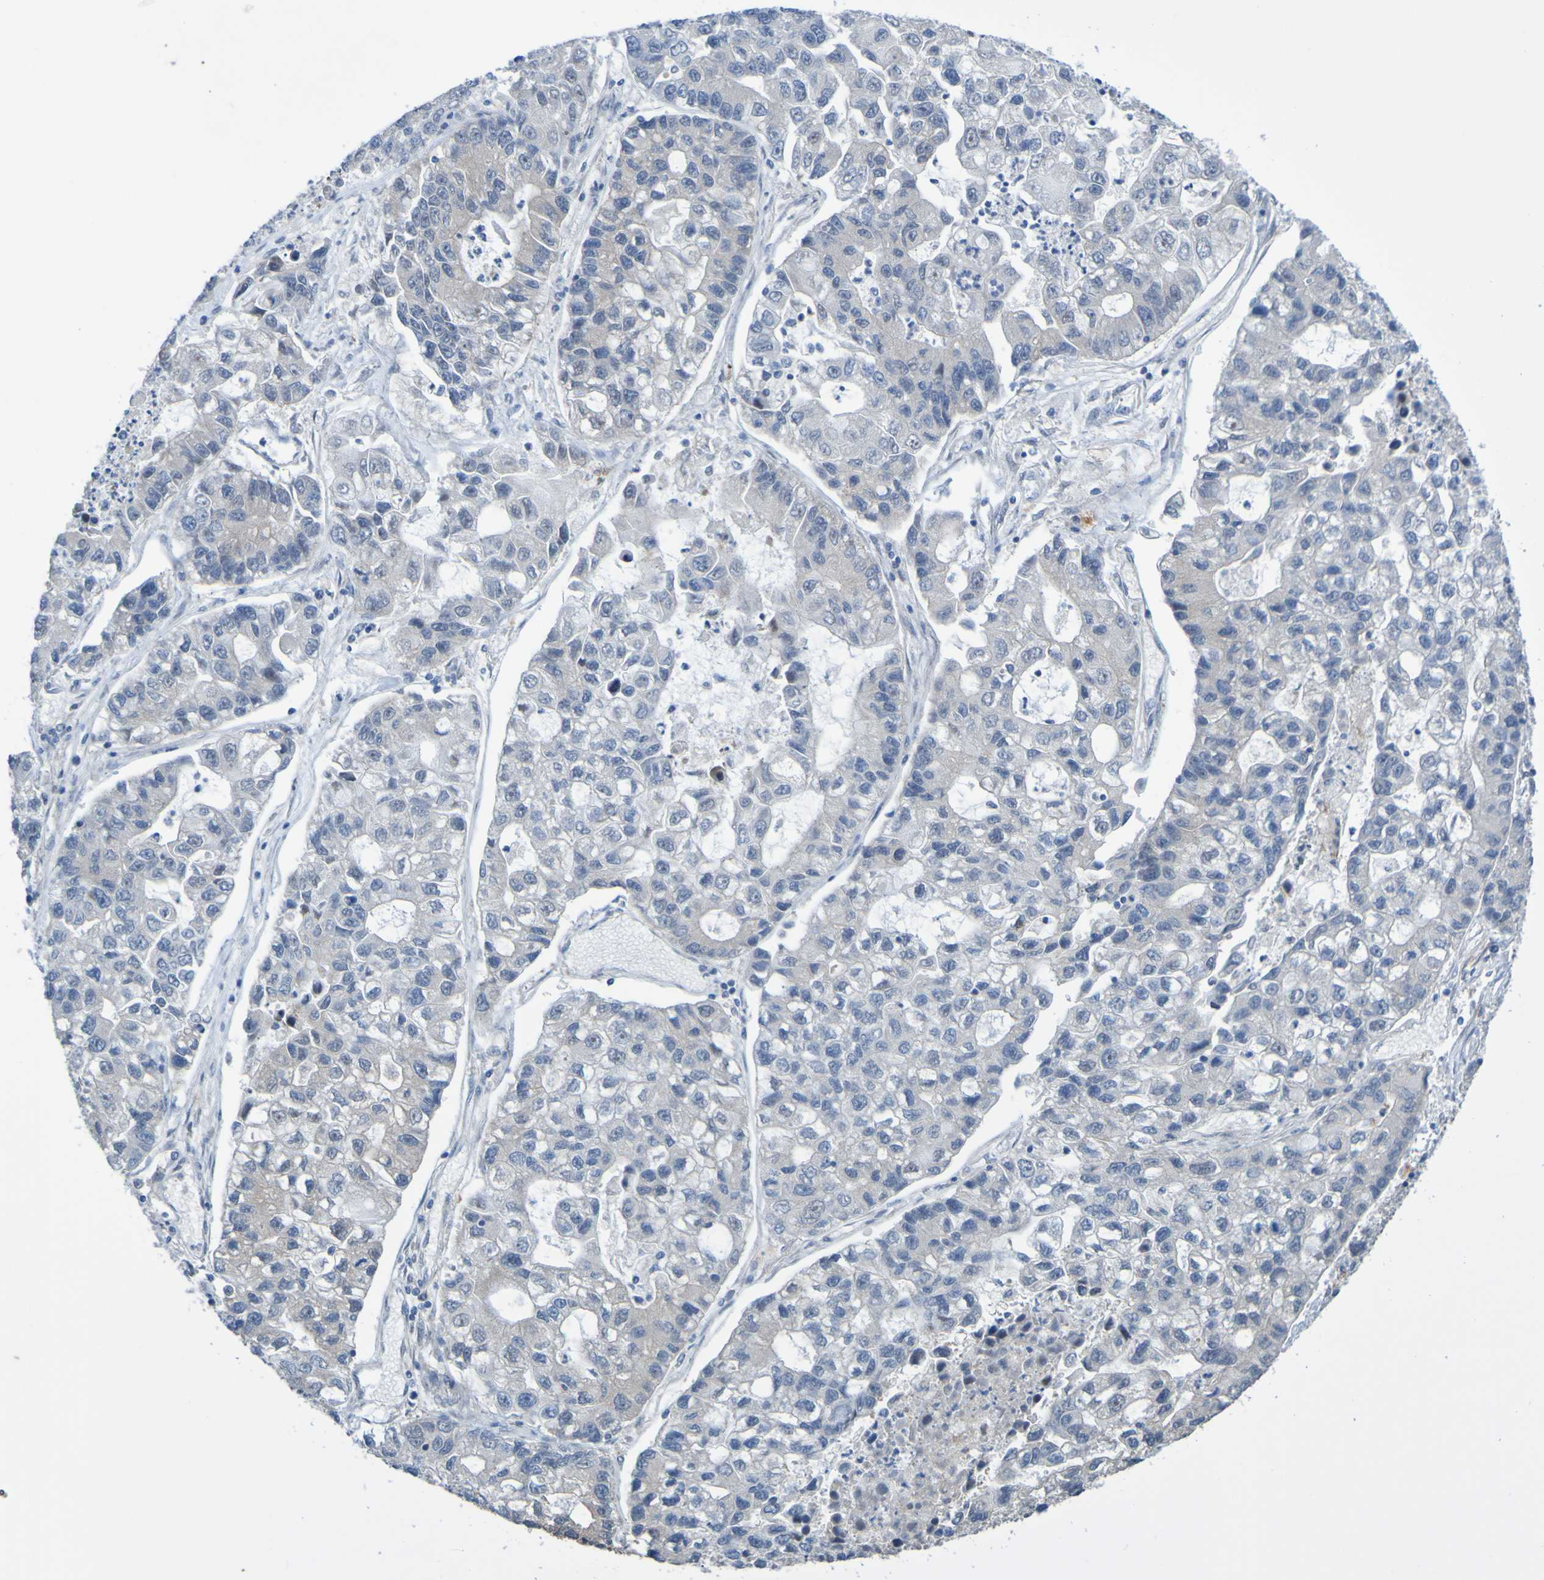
{"staining": {"intensity": "negative", "quantity": "none", "location": "none"}, "tissue": "lung cancer", "cell_type": "Tumor cells", "image_type": "cancer", "snomed": [{"axis": "morphology", "description": "Adenocarcinoma, NOS"}, {"axis": "topography", "description": "Lung"}], "caption": "Tumor cells show no significant protein positivity in lung adenocarcinoma.", "gene": "ATIC", "patient": {"sex": "female", "age": 51}}